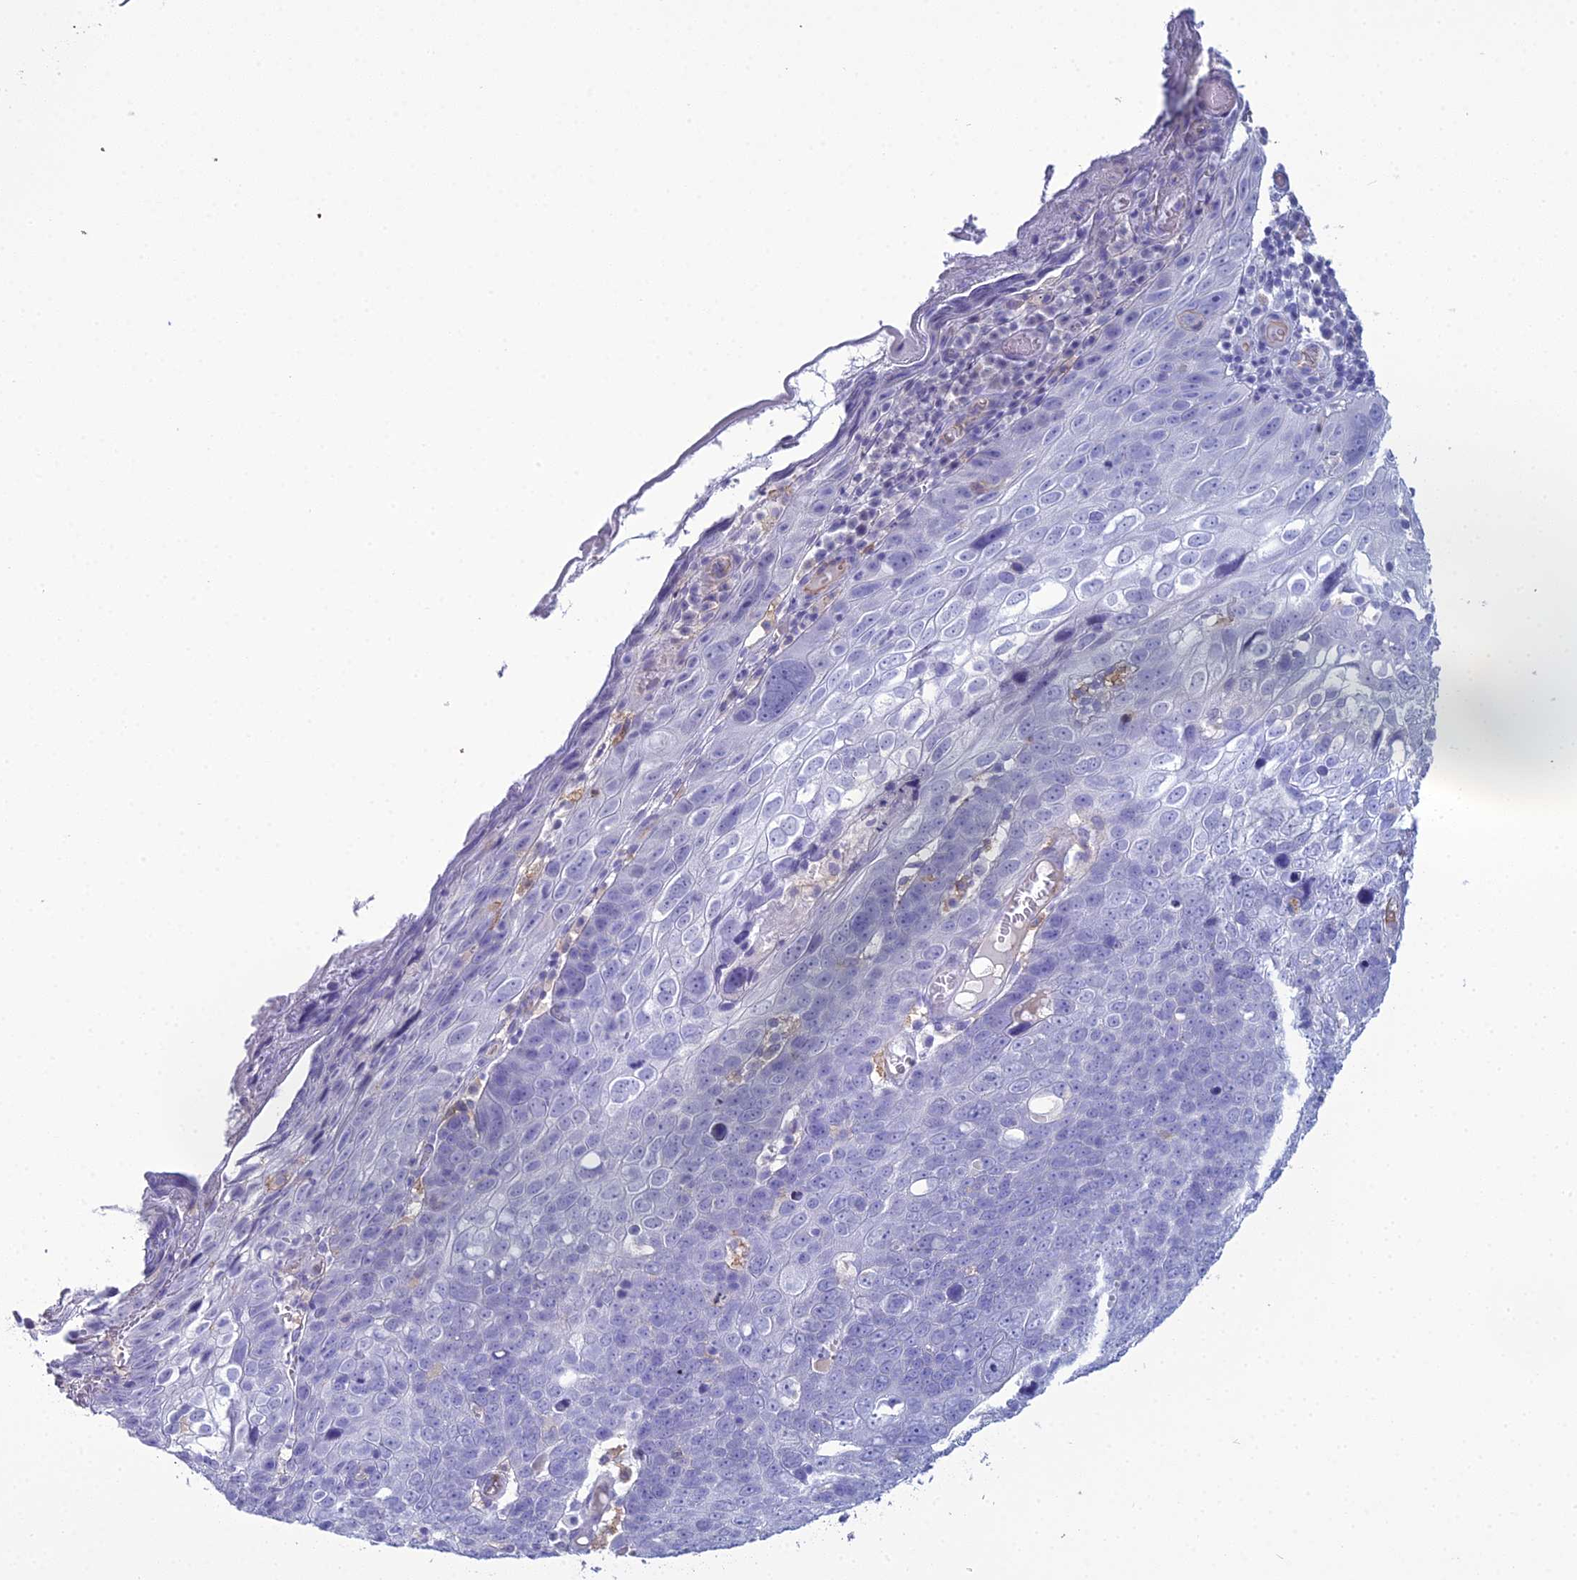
{"staining": {"intensity": "negative", "quantity": "none", "location": "none"}, "tissue": "skin cancer", "cell_type": "Tumor cells", "image_type": "cancer", "snomed": [{"axis": "morphology", "description": "Squamous cell carcinoma, NOS"}, {"axis": "topography", "description": "Skin"}], "caption": "Immunohistochemistry (IHC) photomicrograph of neoplastic tissue: human skin squamous cell carcinoma stained with DAB (3,3'-diaminobenzidine) exhibits no significant protein staining in tumor cells.", "gene": "ACE", "patient": {"sex": "male", "age": 71}}